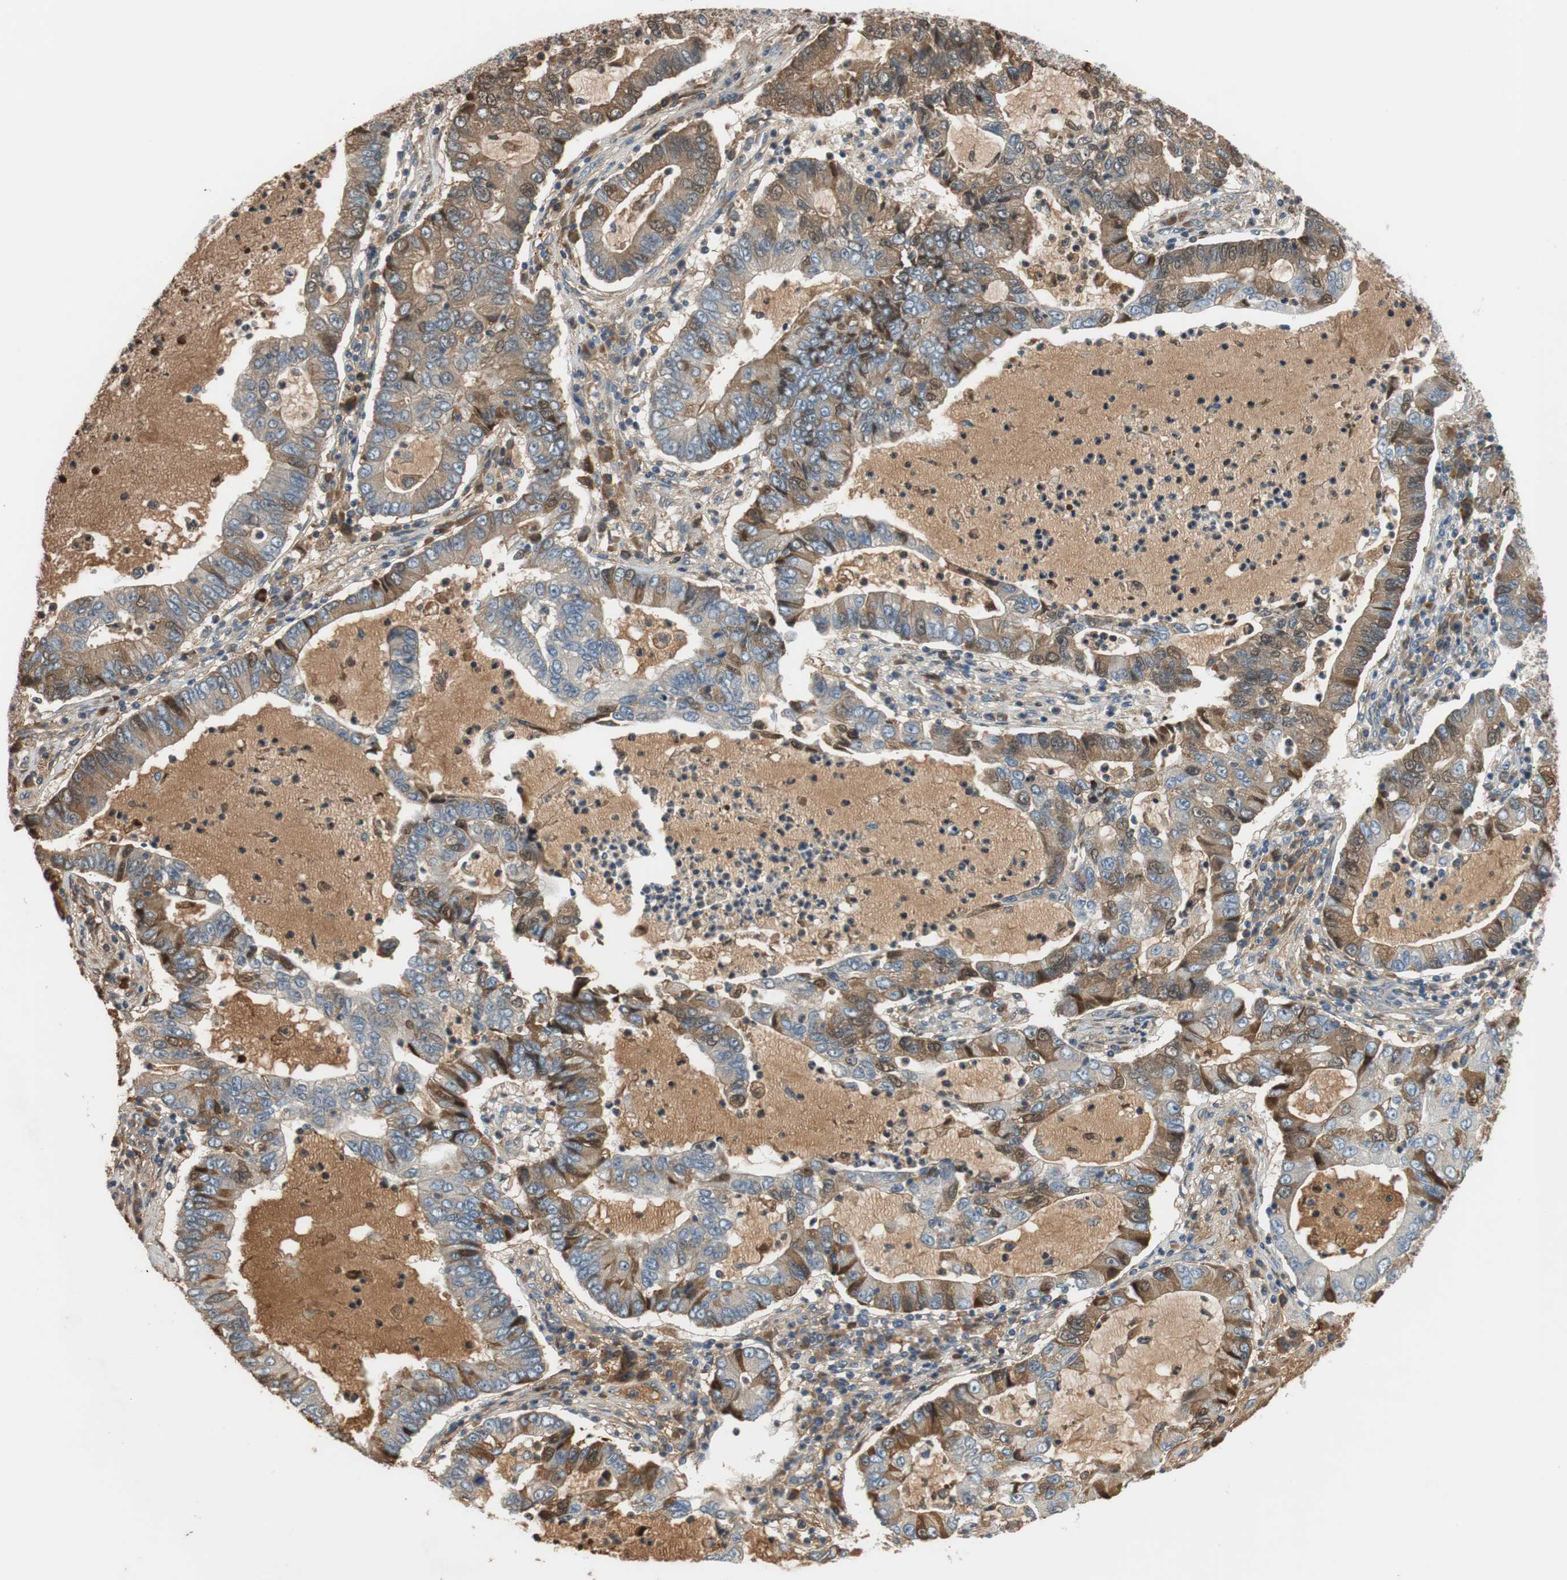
{"staining": {"intensity": "moderate", "quantity": "25%-75%", "location": "cytoplasmic/membranous"}, "tissue": "lung cancer", "cell_type": "Tumor cells", "image_type": "cancer", "snomed": [{"axis": "morphology", "description": "Adenocarcinoma, NOS"}, {"axis": "topography", "description": "Lung"}], "caption": "Immunohistochemical staining of lung adenocarcinoma reveals medium levels of moderate cytoplasmic/membranous positivity in about 25%-75% of tumor cells.", "gene": "C4A", "patient": {"sex": "female", "age": 51}}